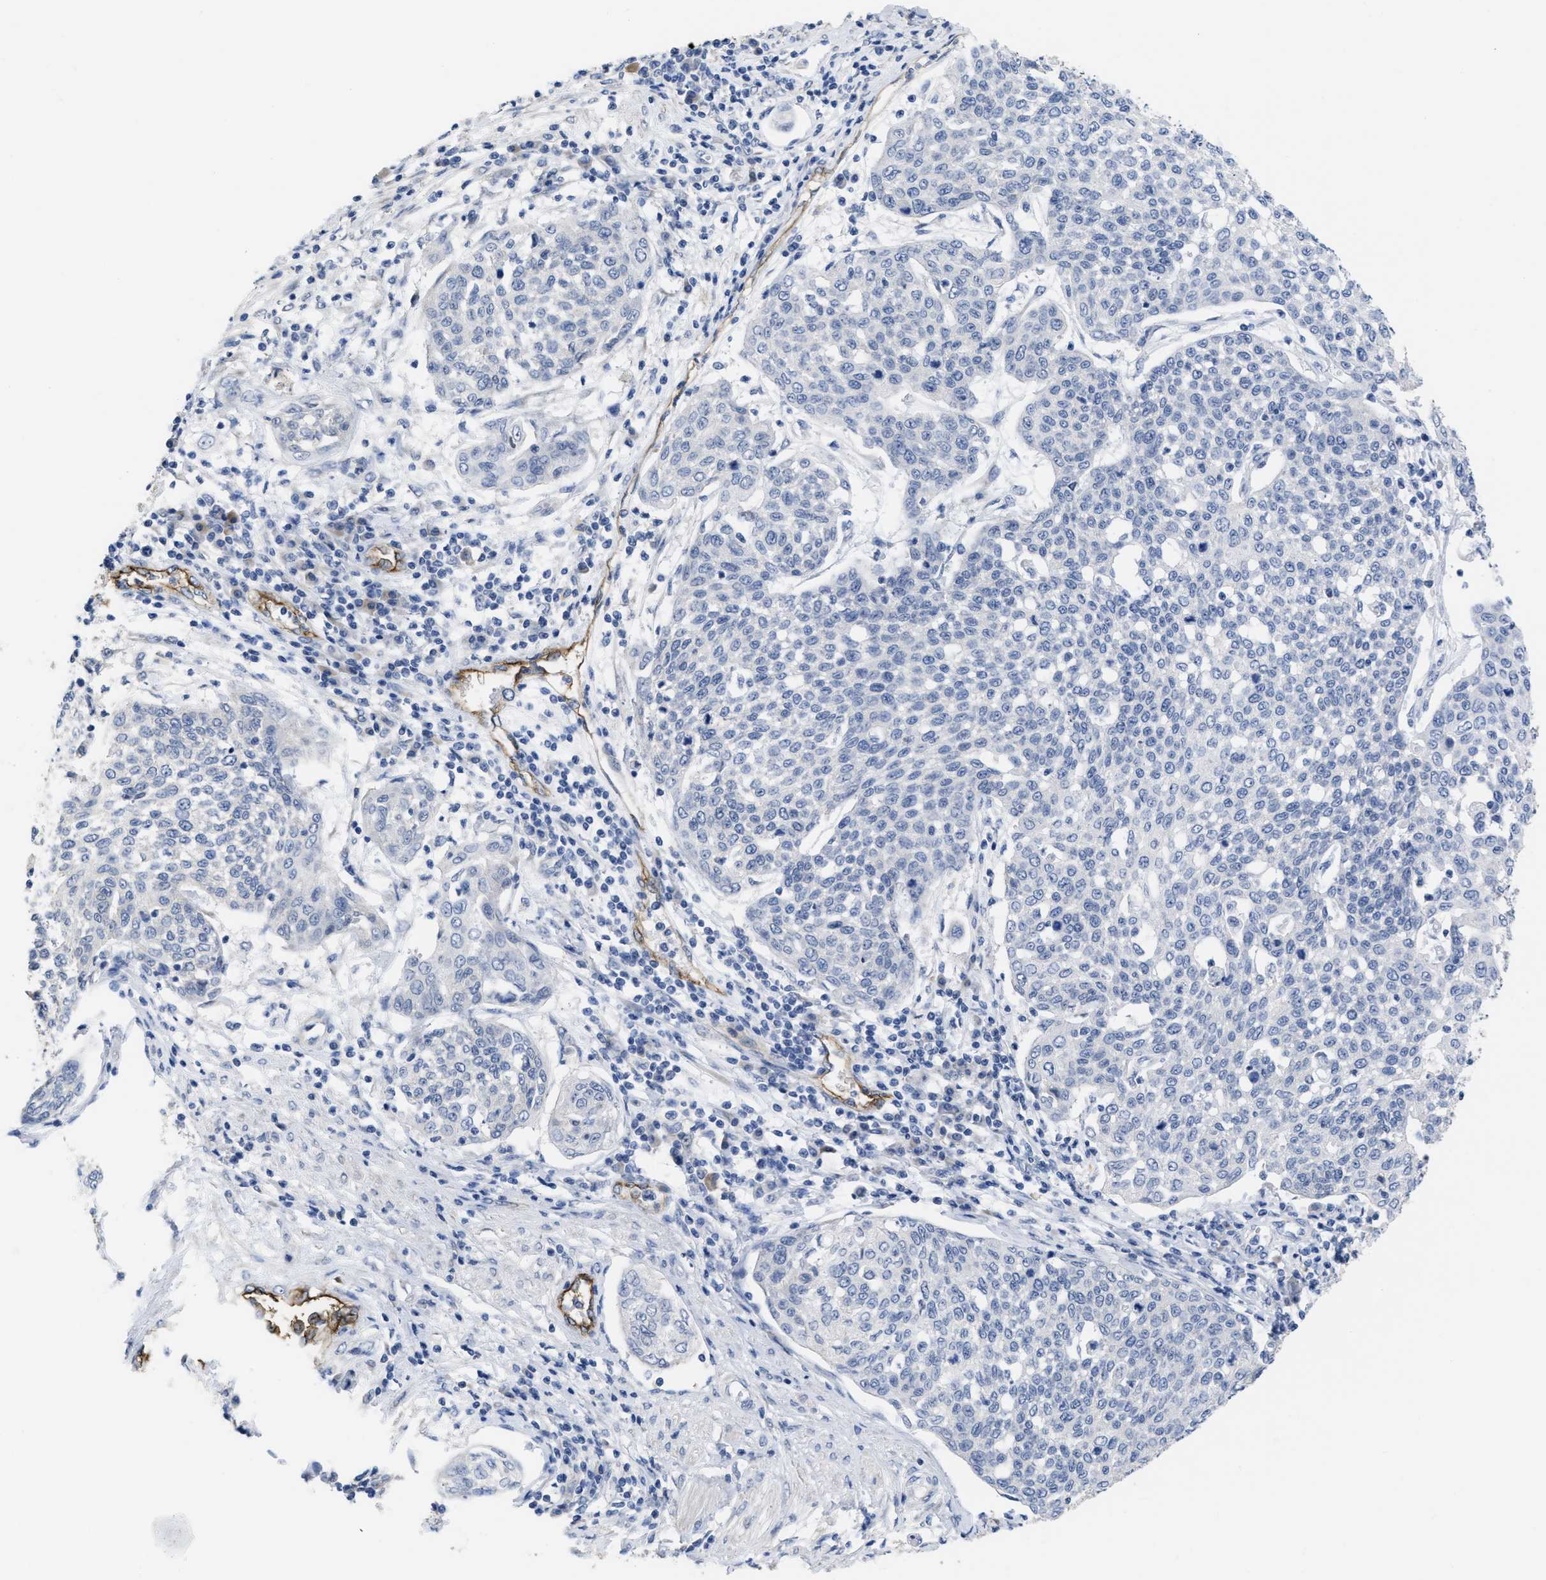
{"staining": {"intensity": "negative", "quantity": "none", "location": "none"}, "tissue": "cervical cancer", "cell_type": "Tumor cells", "image_type": "cancer", "snomed": [{"axis": "morphology", "description": "Squamous cell carcinoma, NOS"}, {"axis": "topography", "description": "Cervix"}], "caption": "An immunohistochemistry photomicrograph of squamous cell carcinoma (cervical) is shown. There is no staining in tumor cells of squamous cell carcinoma (cervical).", "gene": "ACKR1", "patient": {"sex": "female", "age": 34}}